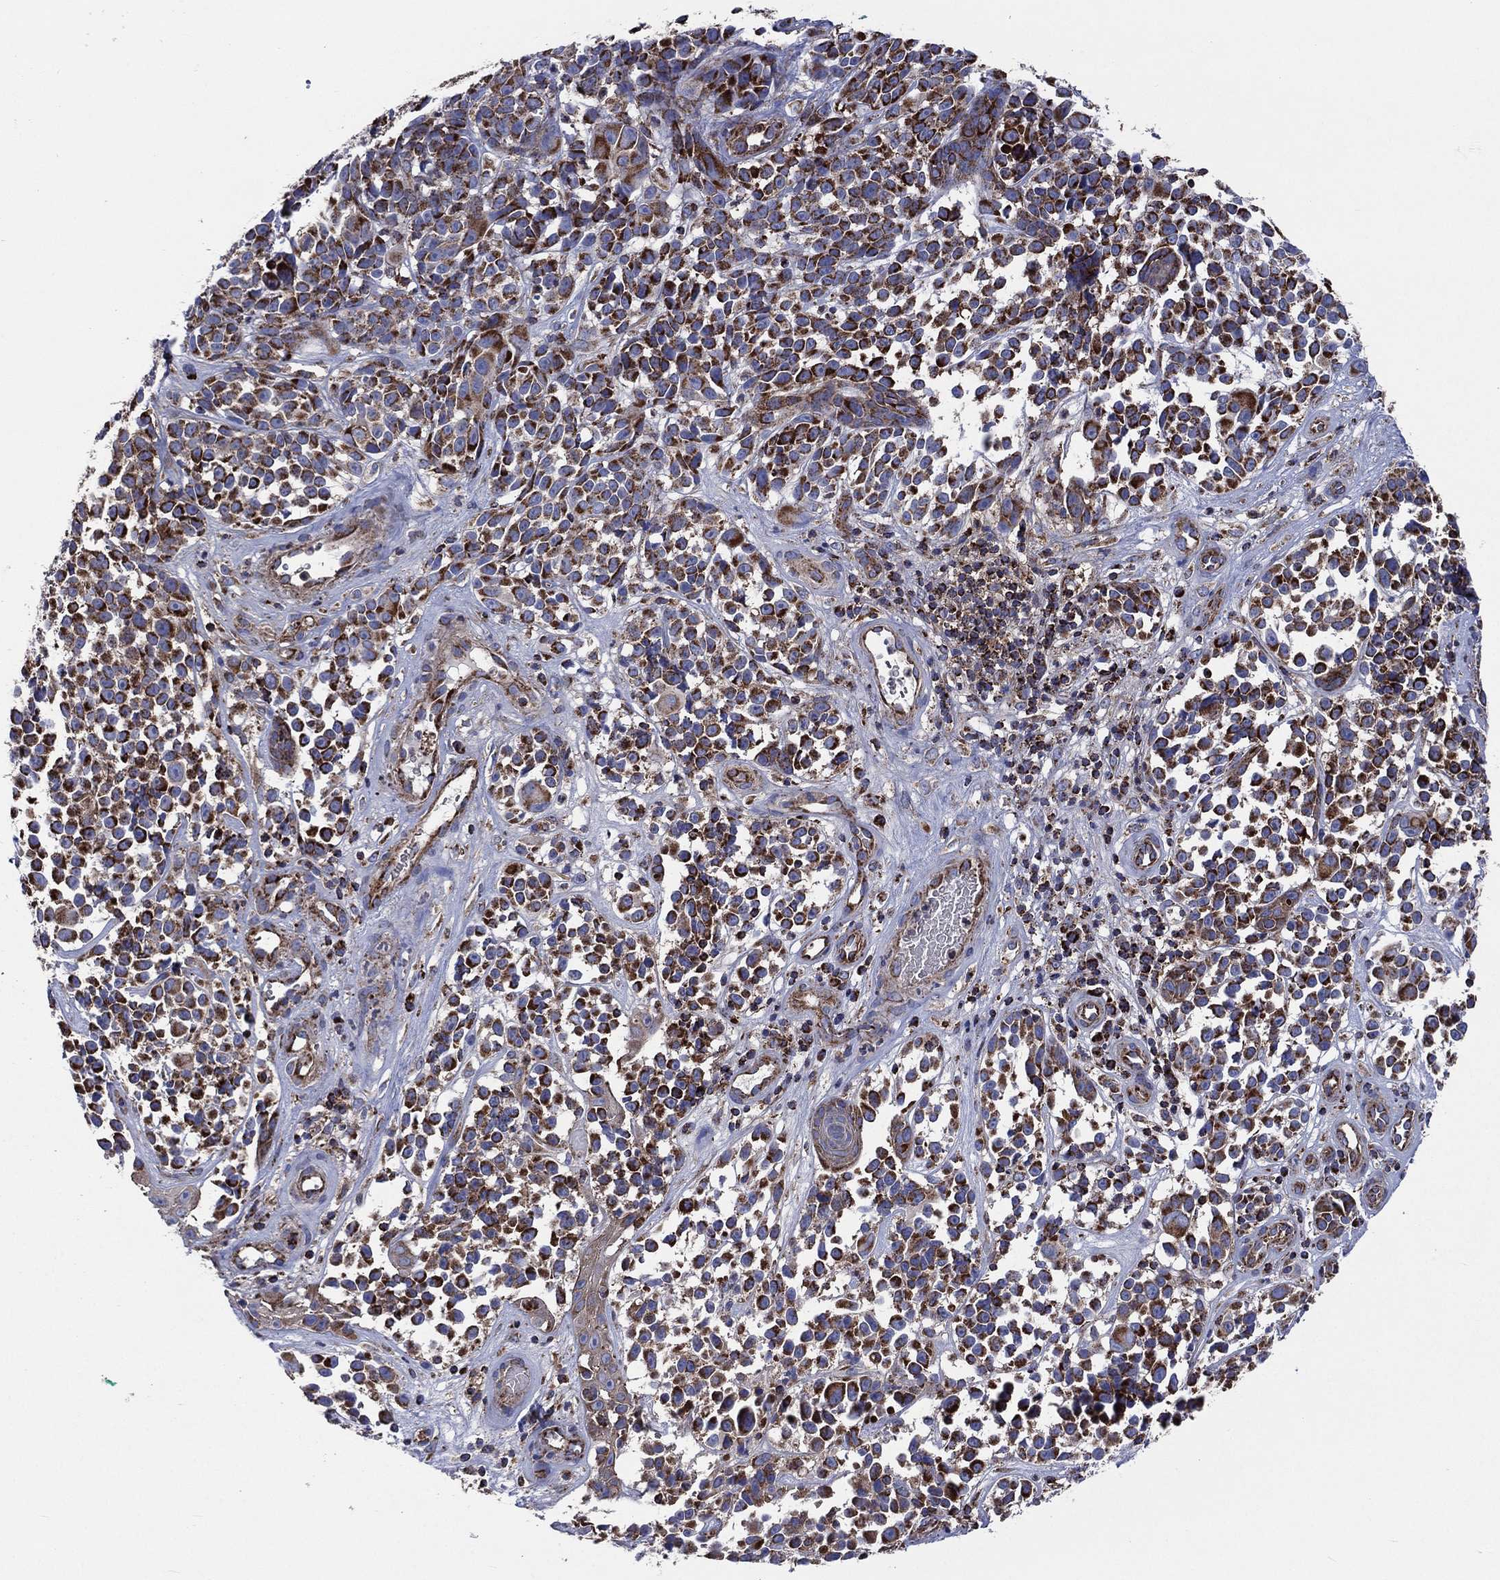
{"staining": {"intensity": "strong", "quantity": ">75%", "location": "cytoplasmic/membranous"}, "tissue": "melanoma", "cell_type": "Tumor cells", "image_type": "cancer", "snomed": [{"axis": "morphology", "description": "Malignant melanoma, NOS"}, {"axis": "topography", "description": "Skin"}], "caption": "This image displays immunohistochemistry staining of human melanoma, with high strong cytoplasmic/membranous positivity in approximately >75% of tumor cells.", "gene": "ANKRD37", "patient": {"sex": "female", "age": 88}}